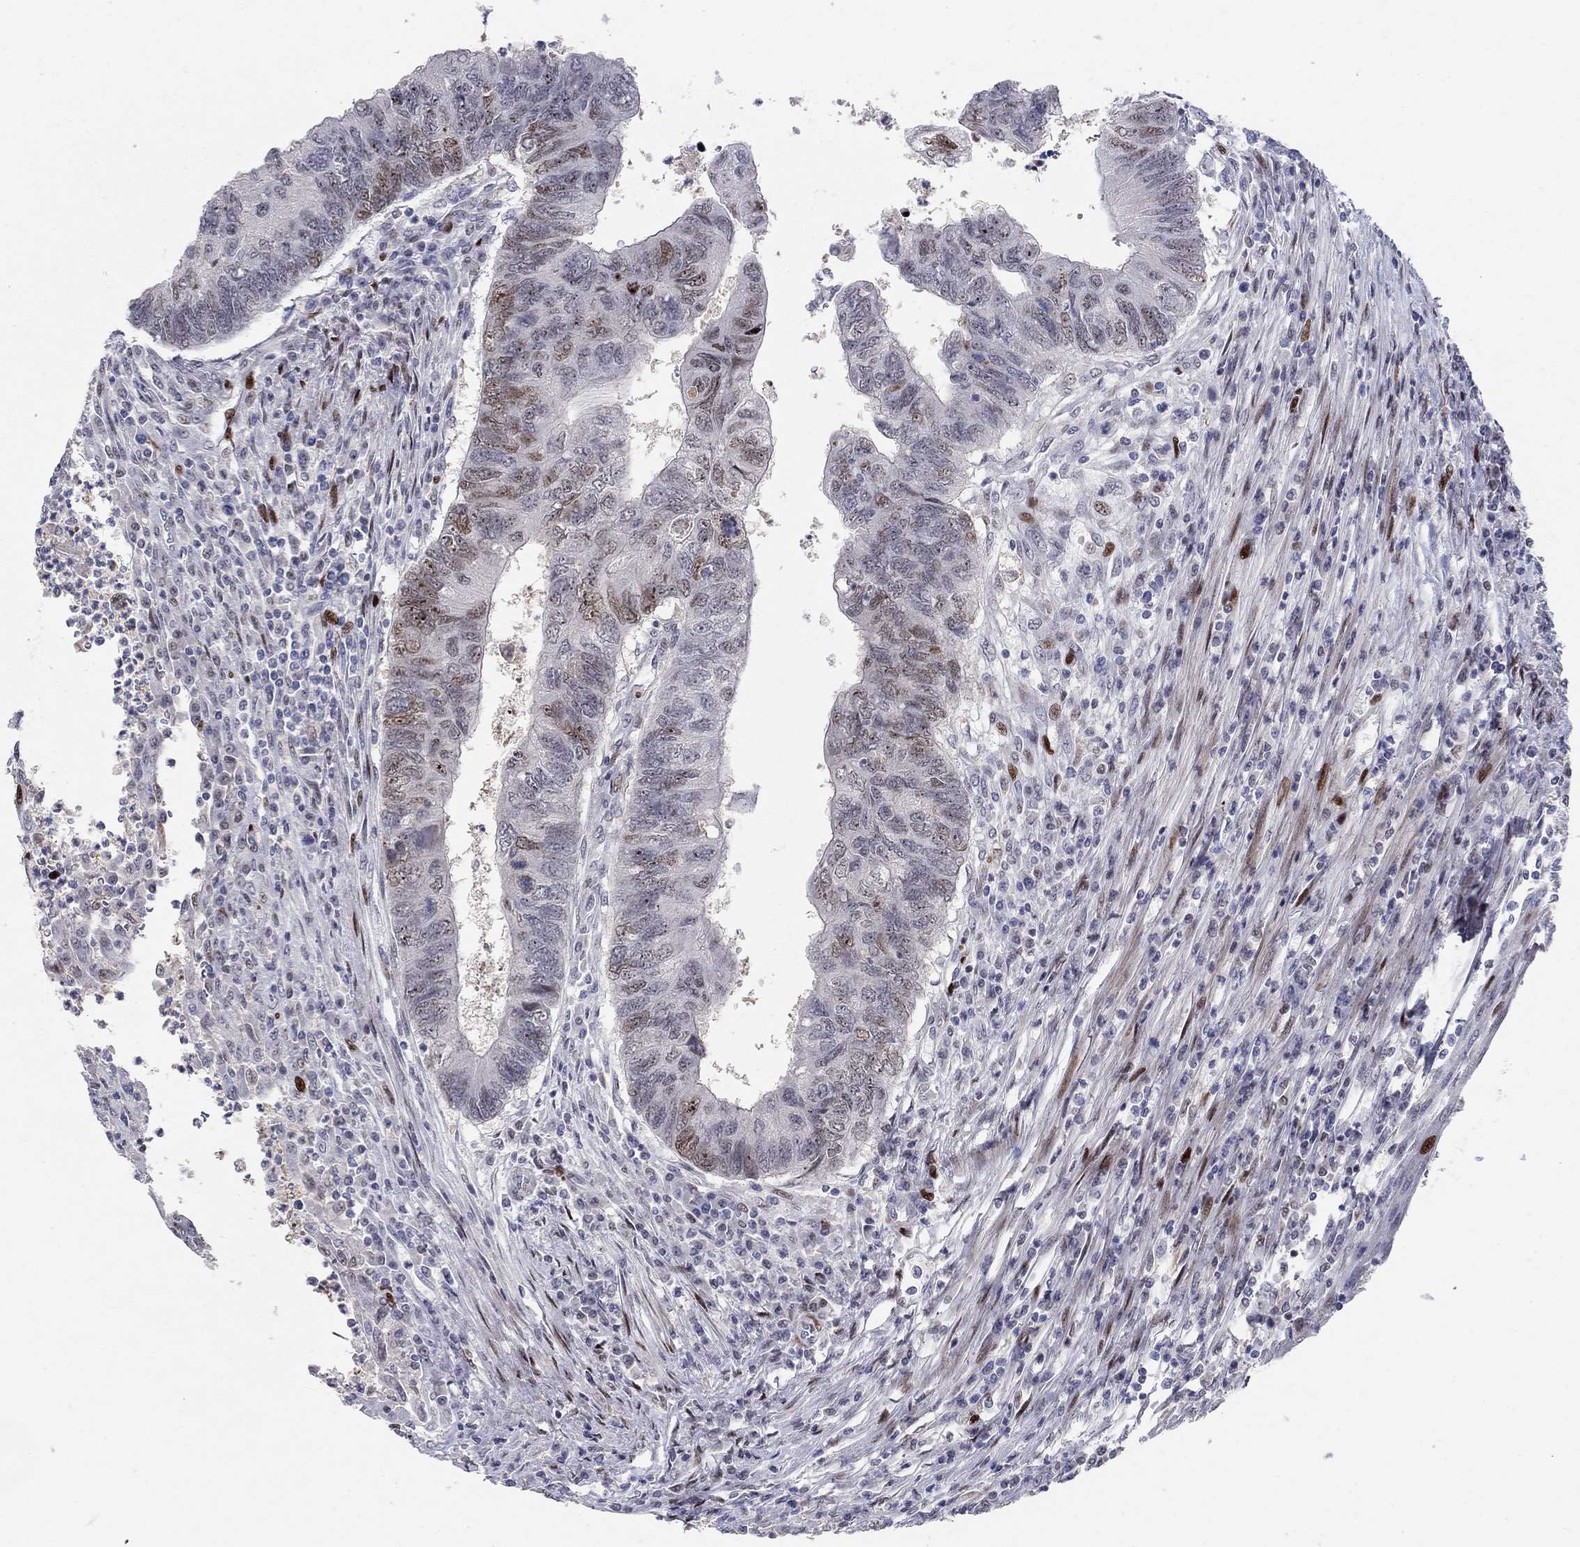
{"staining": {"intensity": "weak", "quantity": "<25%", "location": "nuclear"}, "tissue": "colorectal cancer", "cell_type": "Tumor cells", "image_type": "cancer", "snomed": [{"axis": "morphology", "description": "Adenocarcinoma, NOS"}, {"axis": "topography", "description": "Colon"}], "caption": "Immunohistochemistry (IHC) micrograph of human colorectal adenocarcinoma stained for a protein (brown), which exhibits no positivity in tumor cells.", "gene": "RAPGEF5", "patient": {"sex": "female", "age": 67}}